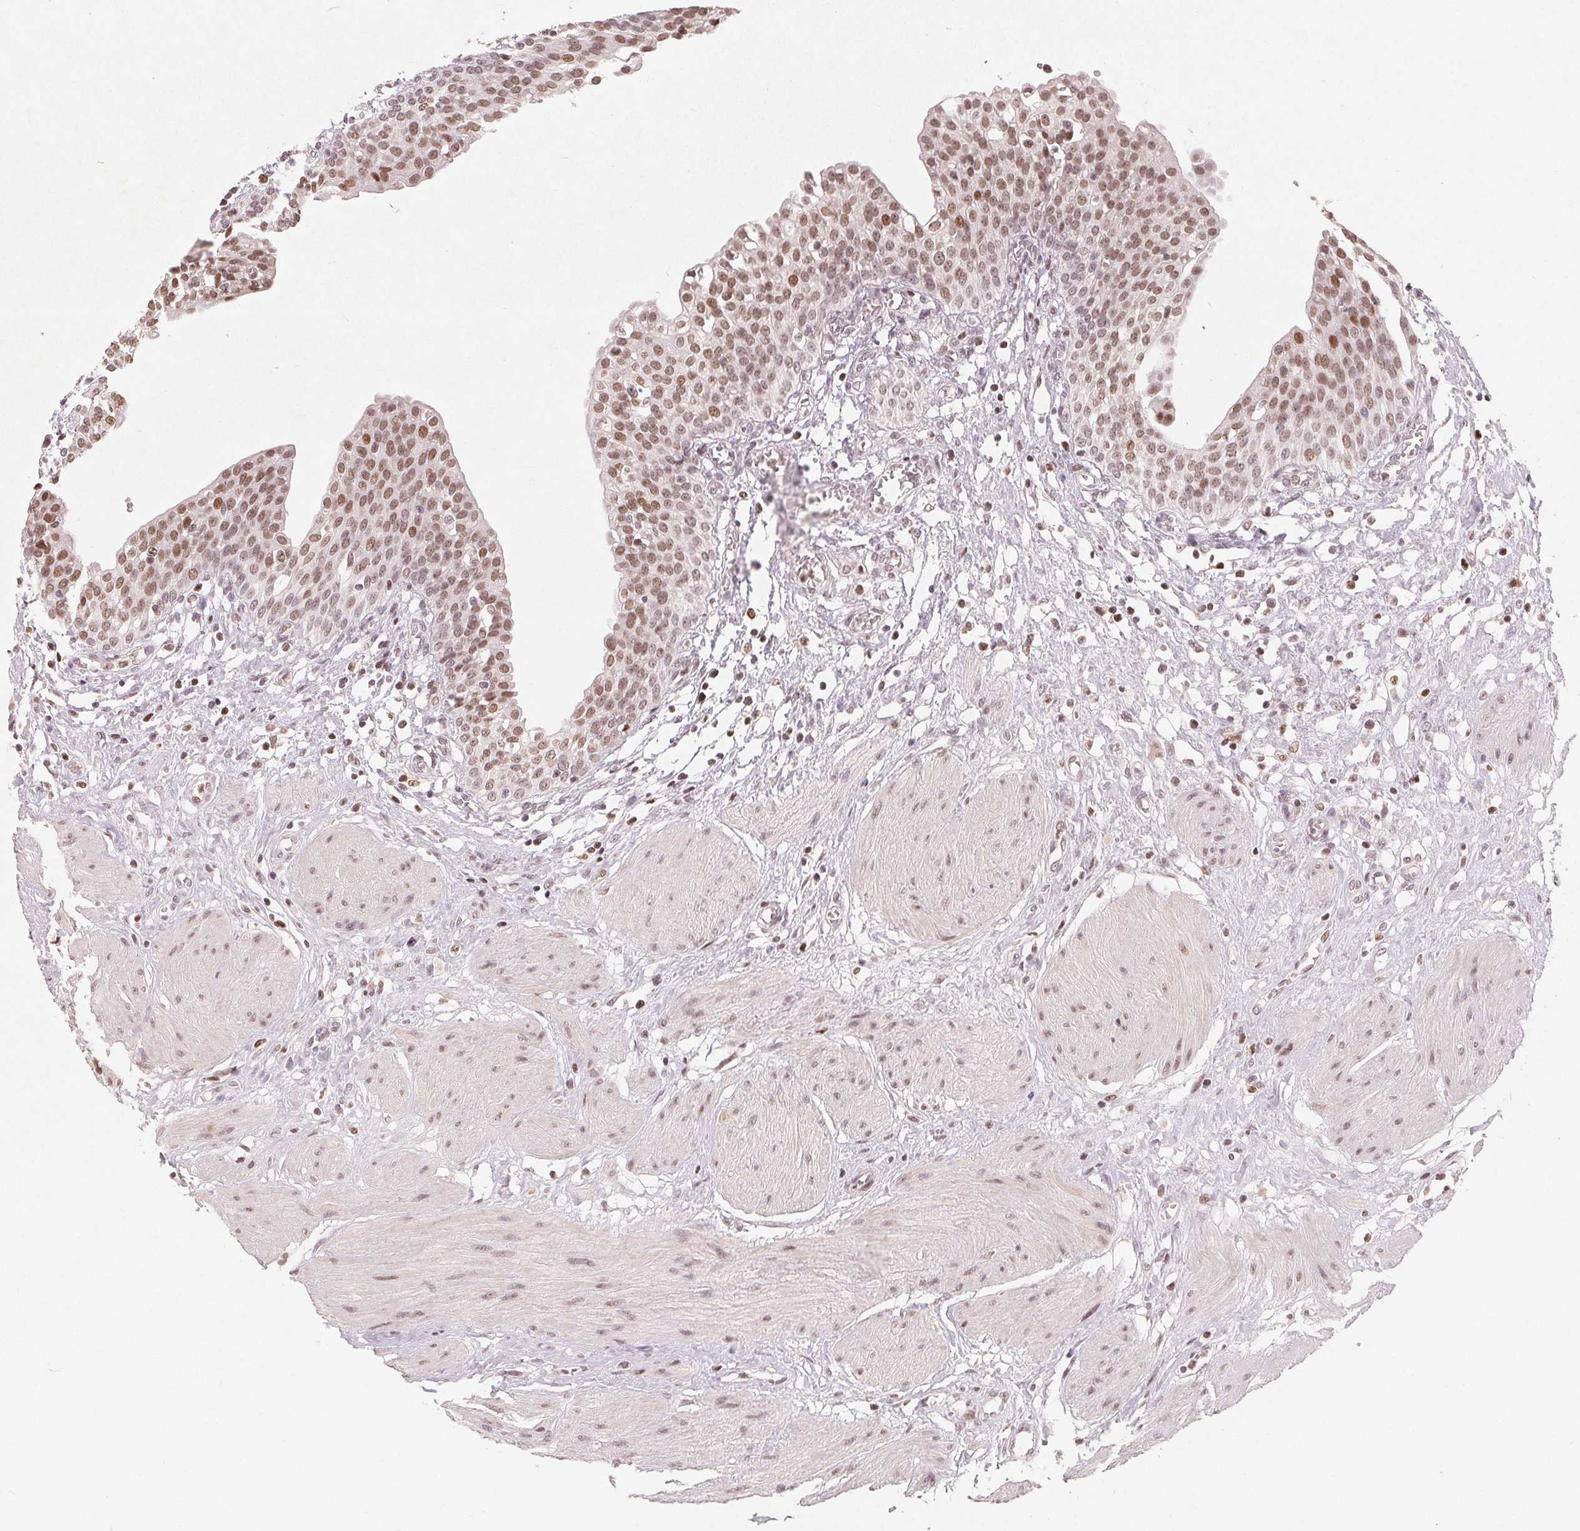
{"staining": {"intensity": "moderate", "quantity": ">75%", "location": "nuclear"}, "tissue": "urinary bladder", "cell_type": "Urothelial cells", "image_type": "normal", "snomed": [{"axis": "morphology", "description": "Normal tissue, NOS"}, {"axis": "topography", "description": "Urinary bladder"}], "caption": "Protein analysis of benign urinary bladder demonstrates moderate nuclear staining in approximately >75% of urothelial cells.", "gene": "CCDC138", "patient": {"sex": "male", "age": 55}}